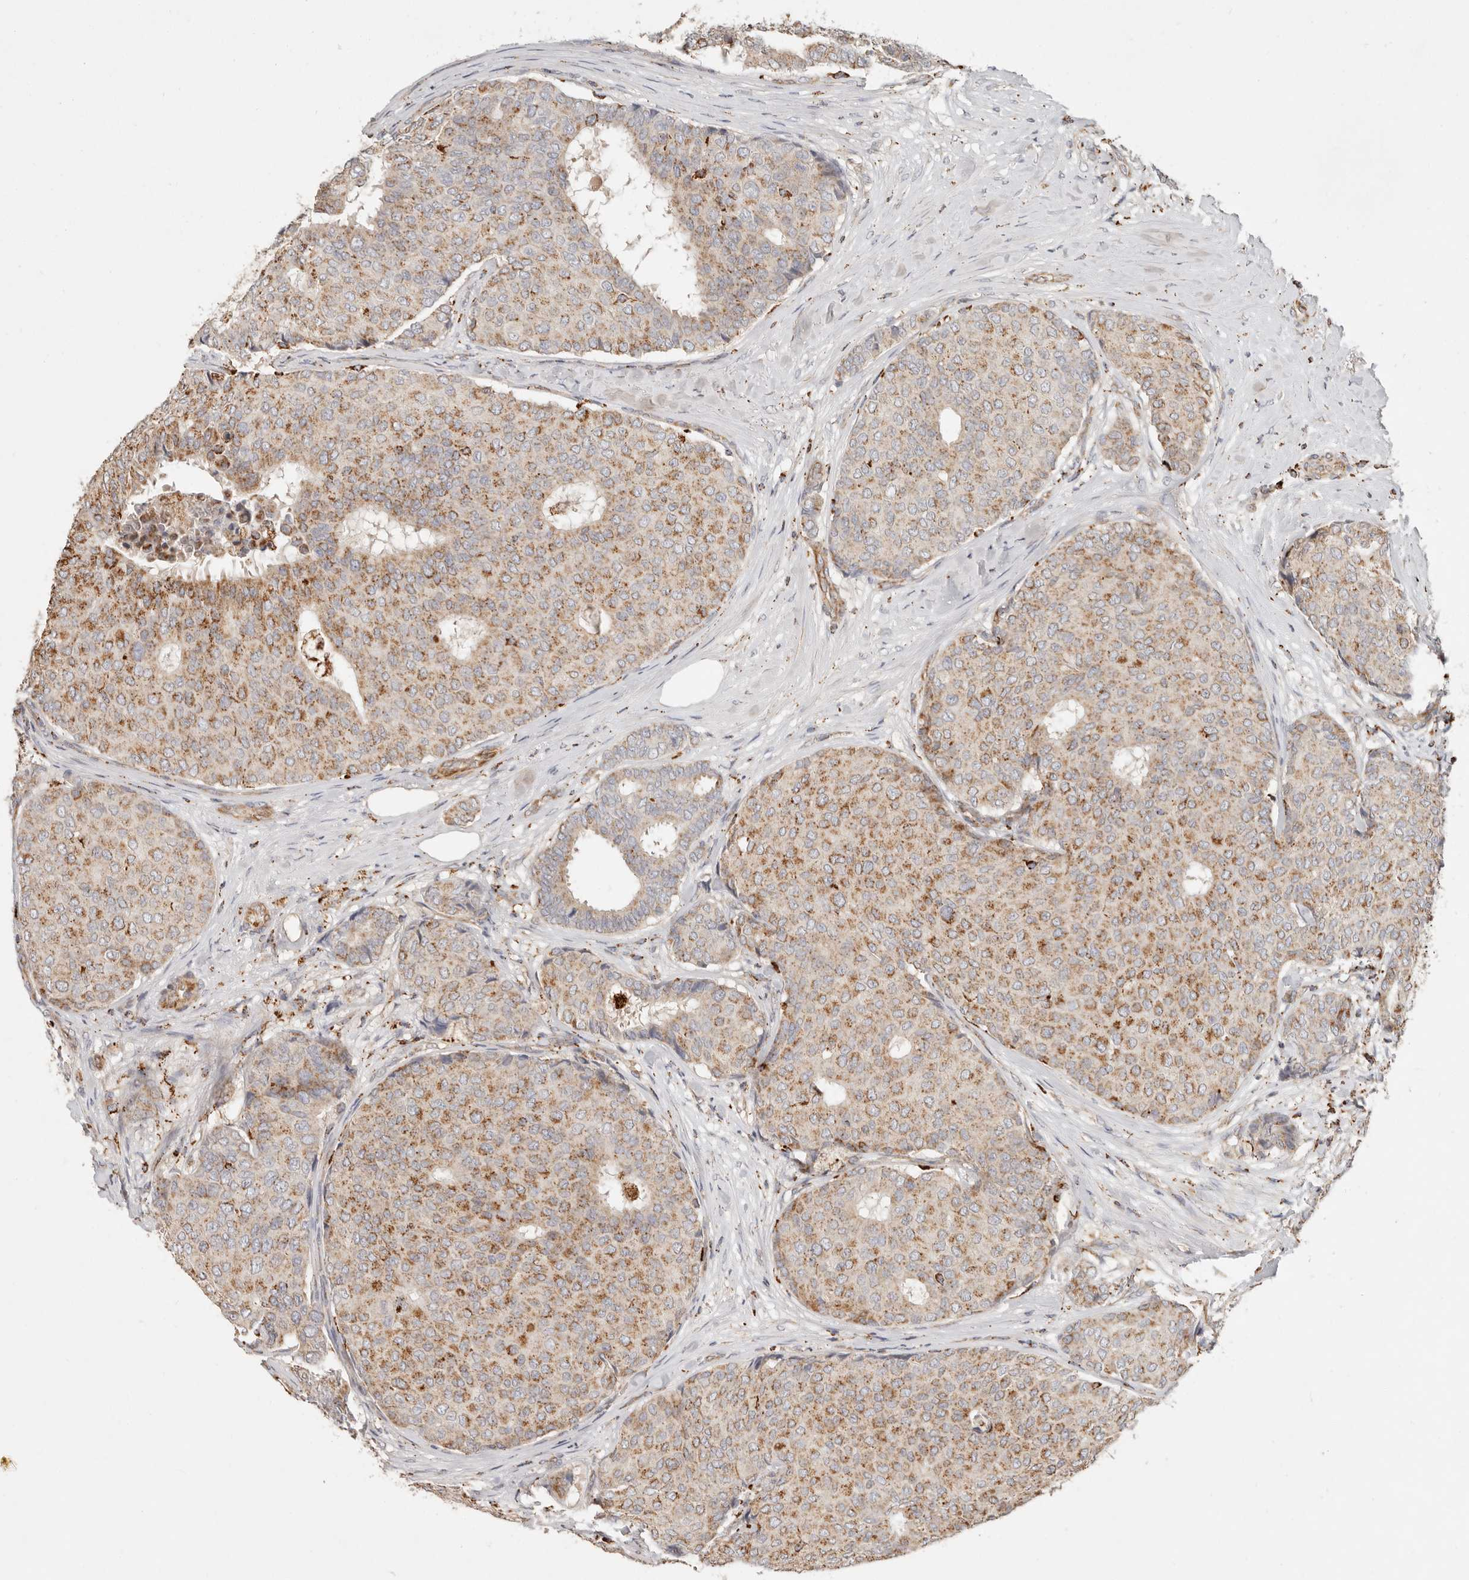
{"staining": {"intensity": "strong", "quantity": "25%-75%", "location": "cytoplasmic/membranous"}, "tissue": "breast cancer", "cell_type": "Tumor cells", "image_type": "cancer", "snomed": [{"axis": "morphology", "description": "Duct carcinoma"}, {"axis": "topography", "description": "Breast"}], "caption": "Approximately 25%-75% of tumor cells in human intraductal carcinoma (breast) exhibit strong cytoplasmic/membranous protein positivity as visualized by brown immunohistochemical staining.", "gene": "ARHGEF10L", "patient": {"sex": "female", "age": 75}}